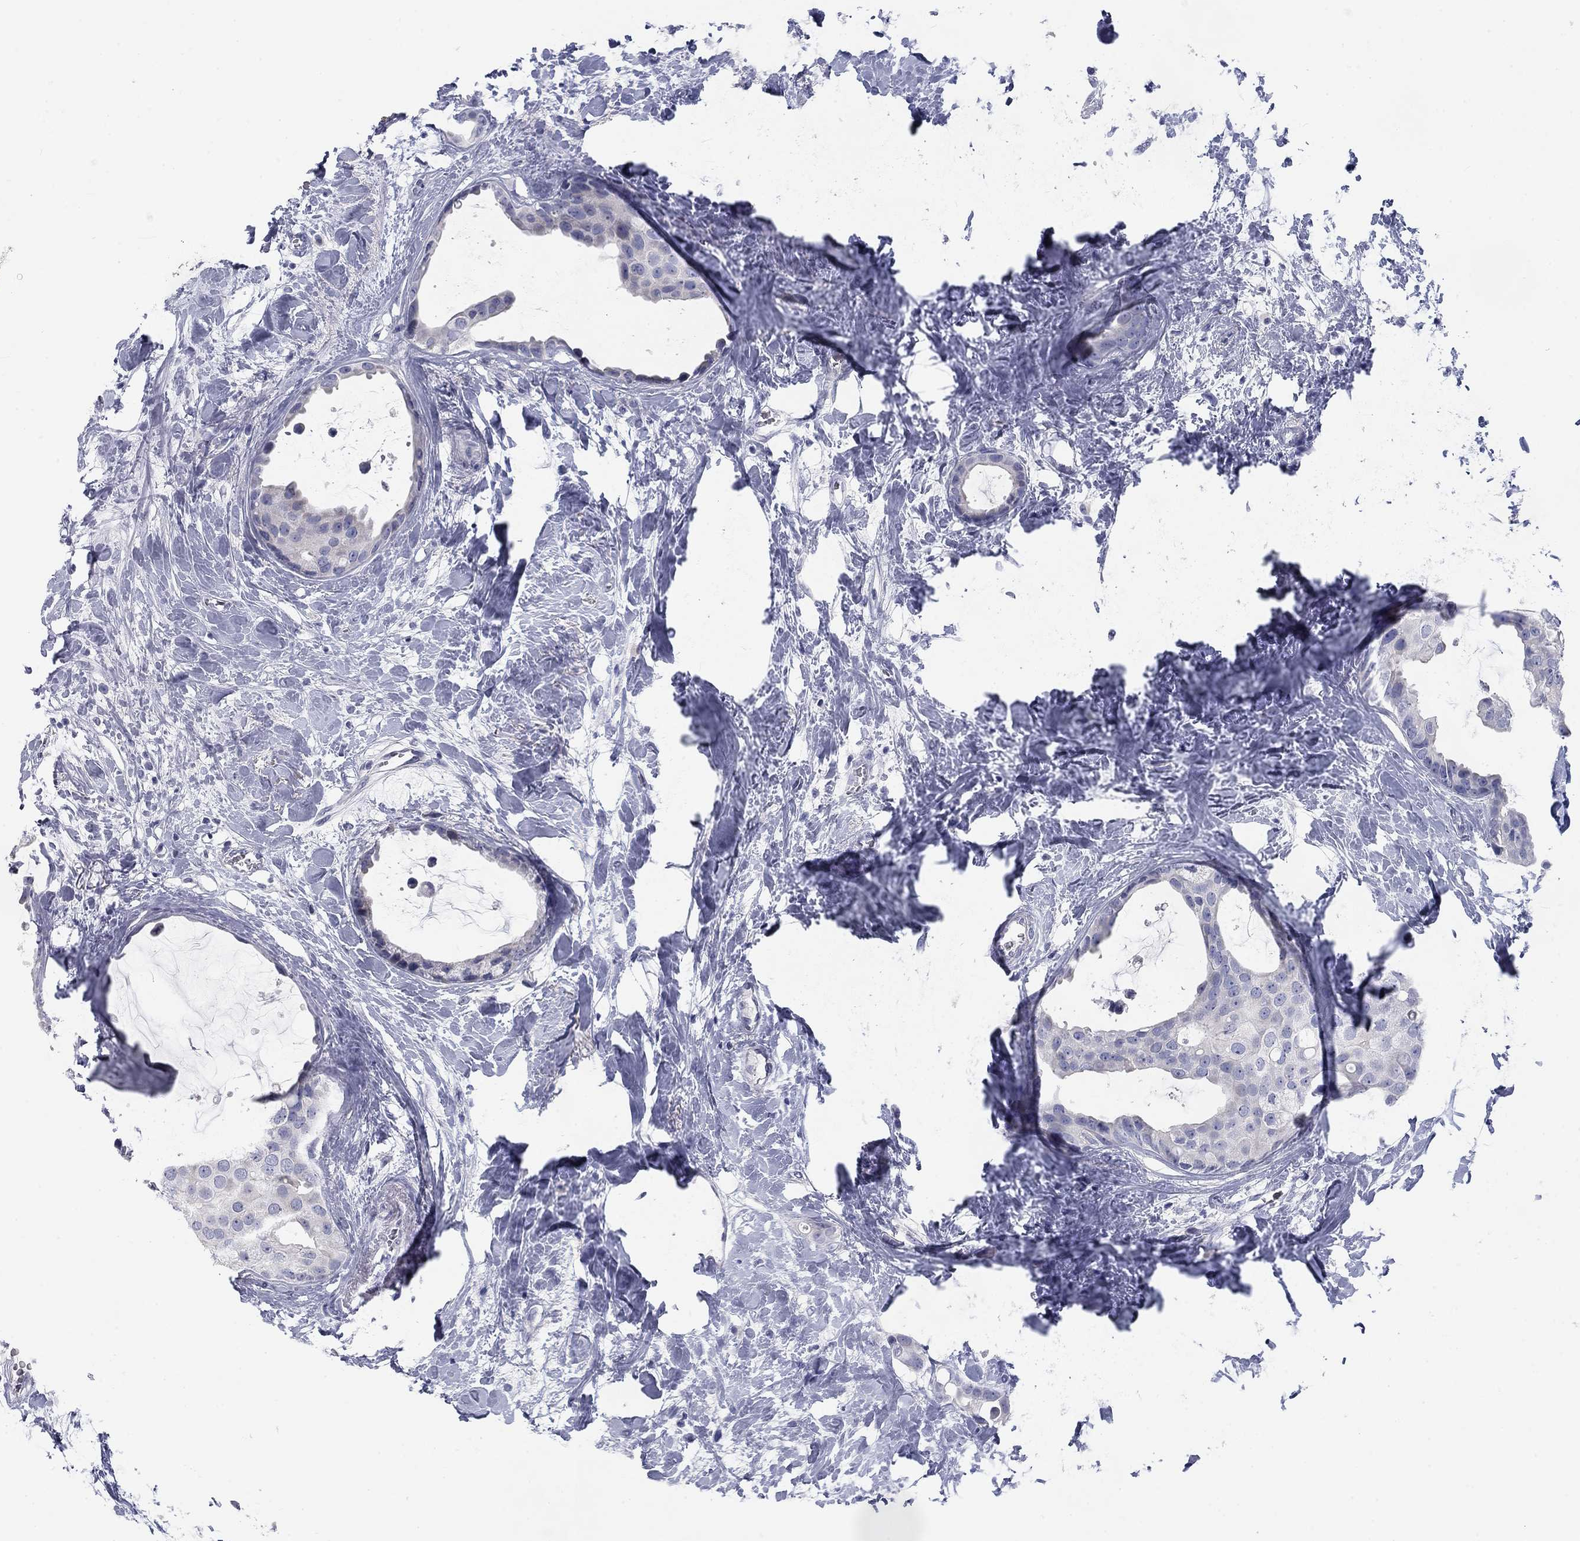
{"staining": {"intensity": "negative", "quantity": "none", "location": "none"}, "tissue": "breast cancer", "cell_type": "Tumor cells", "image_type": "cancer", "snomed": [{"axis": "morphology", "description": "Duct carcinoma"}, {"axis": "topography", "description": "Breast"}], "caption": "Breast cancer stained for a protein using IHC displays no staining tumor cells.", "gene": "CALB1", "patient": {"sex": "female", "age": 45}}